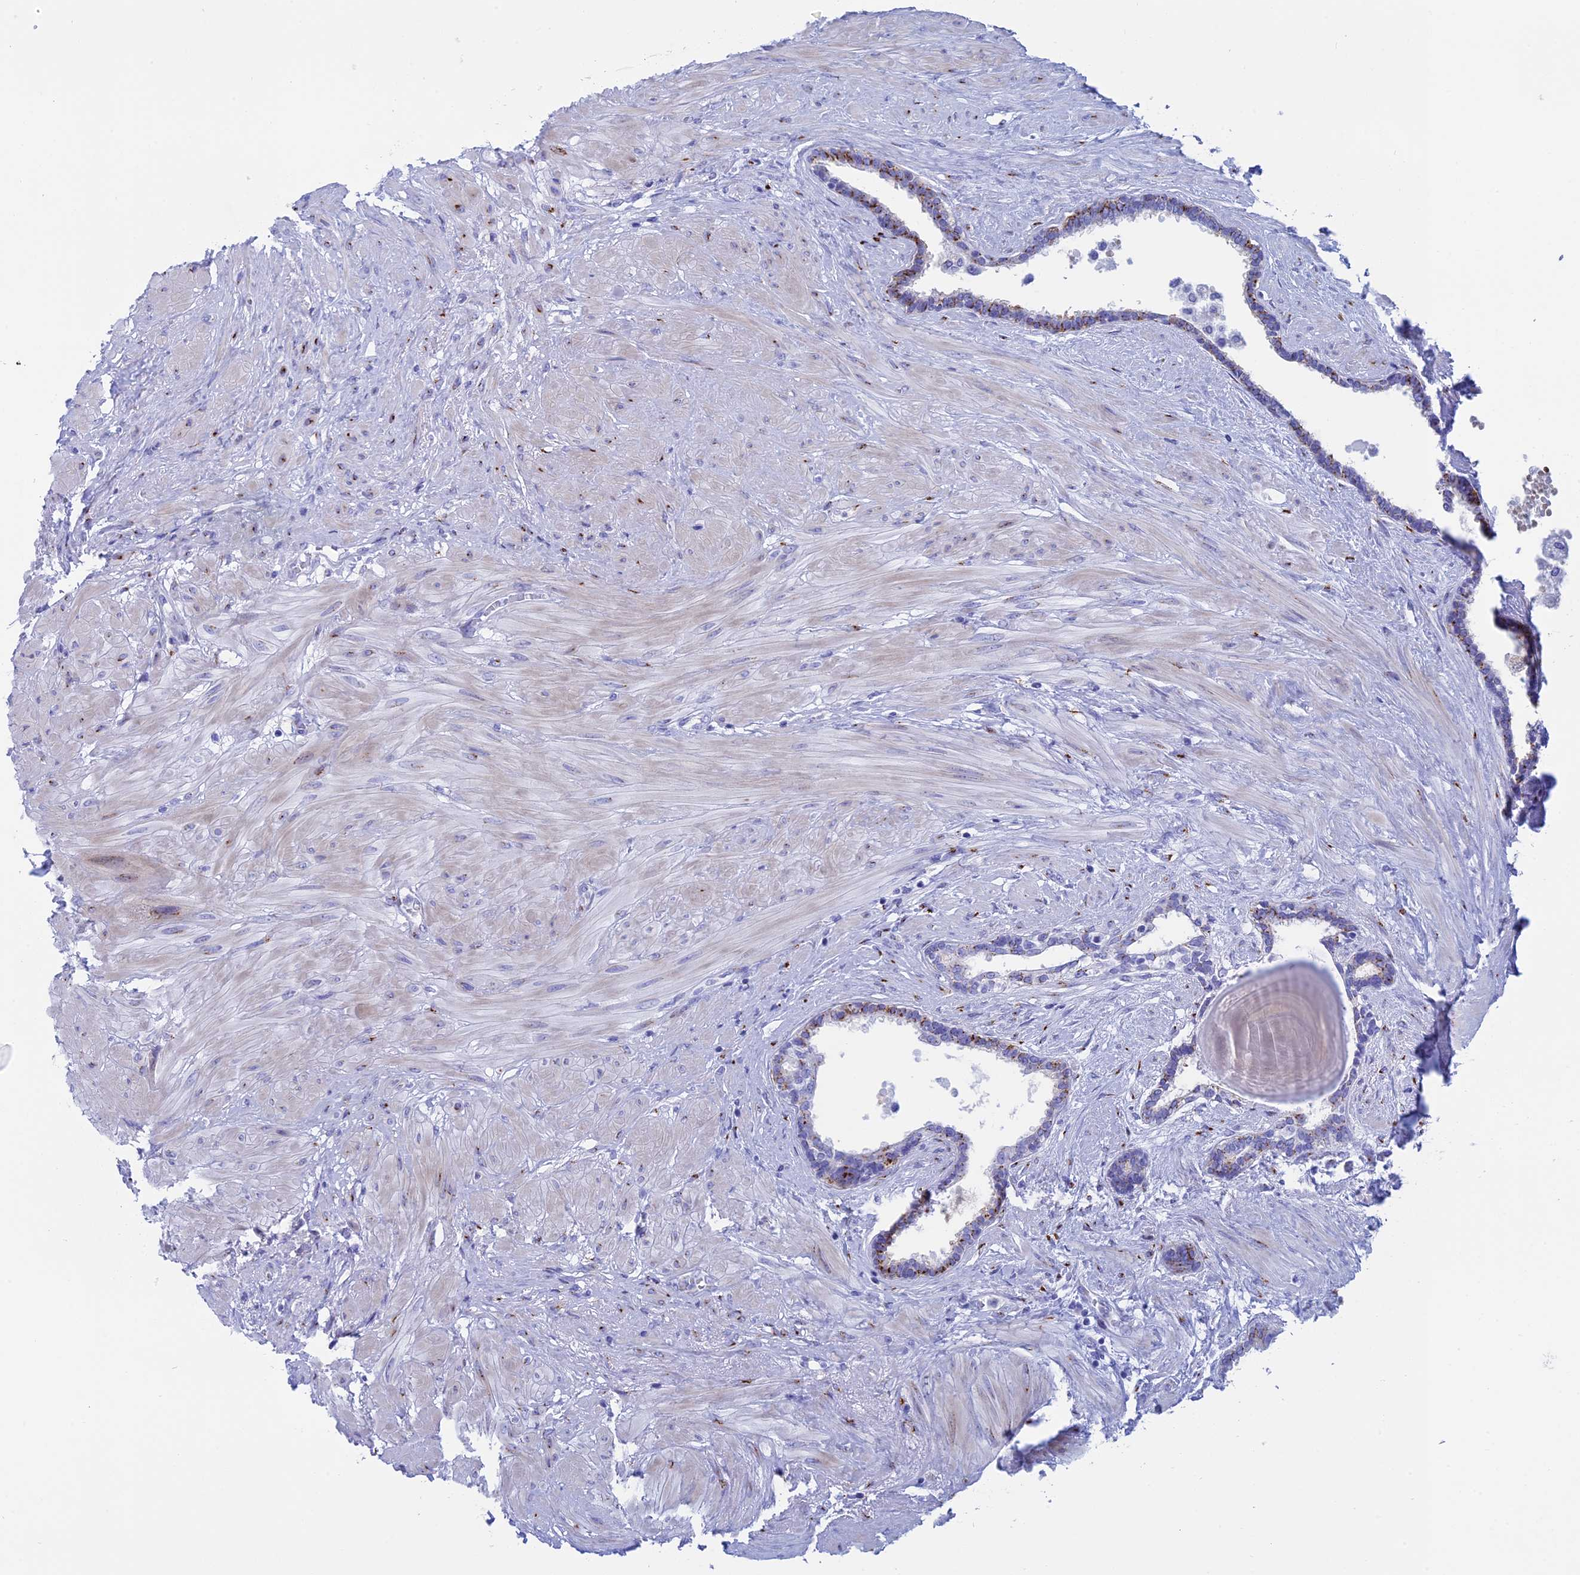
{"staining": {"intensity": "strong", "quantity": "25%-75%", "location": "cytoplasmic/membranous"}, "tissue": "prostate", "cell_type": "Glandular cells", "image_type": "normal", "snomed": [{"axis": "morphology", "description": "Normal tissue, NOS"}, {"axis": "topography", "description": "Prostate"}], "caption": "The micrograph reveals immunohistochemical staining of normal prostate. There is strong cytoplasmic/membranous expression is appreciated in about 25%-75% of glandular cells. The staining is performed using DAB brown chromogen to label protein expression. The nuclei are counter-stained blue using hematoxylin.", "gene": "ERICH4", "patient": {"sex": "male", "age": 48}}